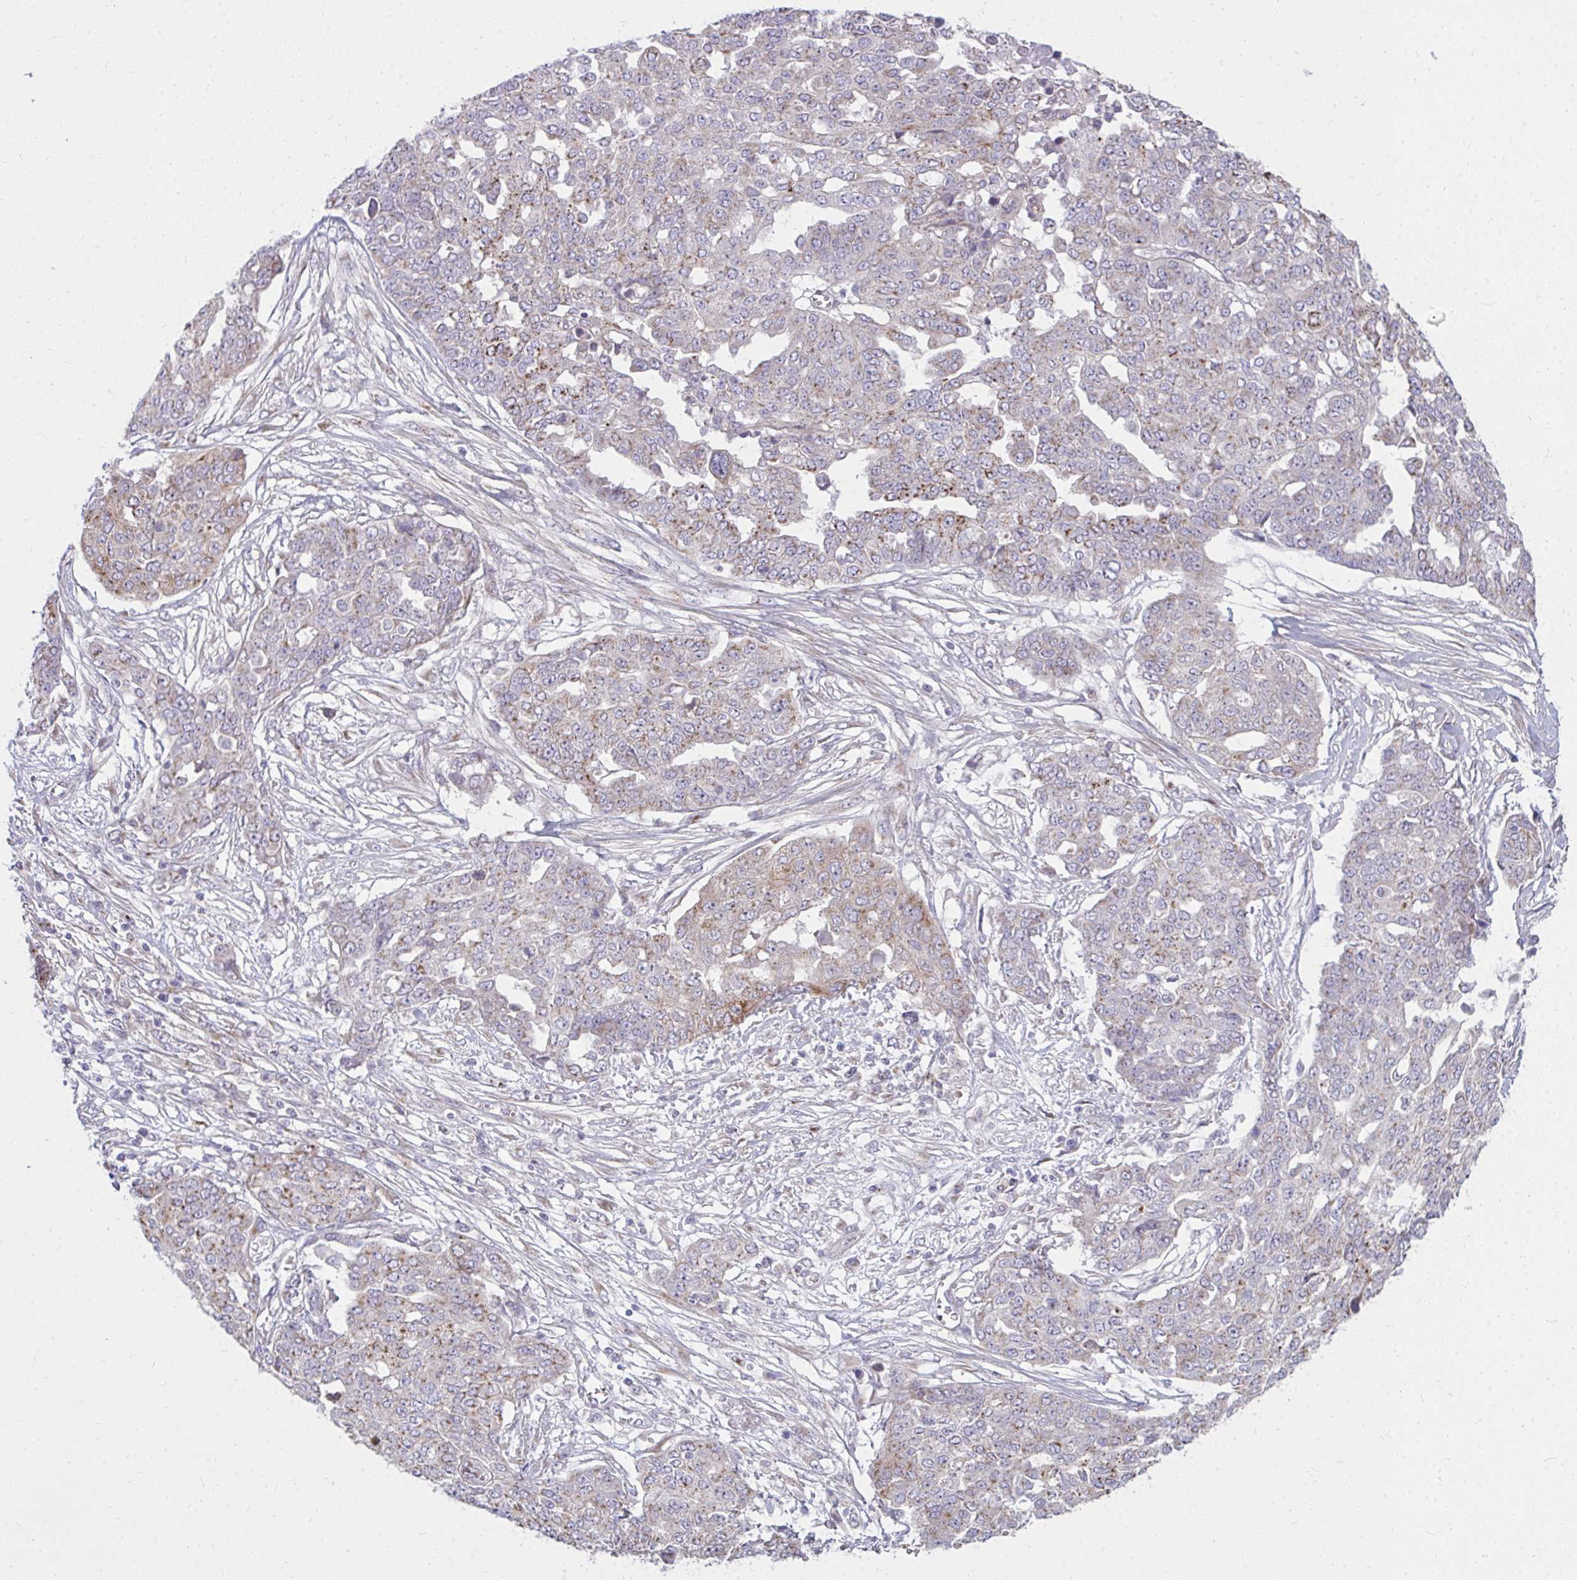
{"staining": {"intensity": "weak", "quantity": "25%-75%", "location": "cytoplasmic/membranous"}, "tissue": "ovarian cancer", "cell_type": "Tumor cells", "image_type": "cancer", "snomed": [{"axis": "morphology", "description": "Cystadenocarcinoma, serous, NOS"}, {"axis": "topography", "description": "Soft tissue"}, {"axis": "topography", "description": "Ovary"}], "caption": "An image of serous cystadenocarcinoma (ovarian) stained for a protein shows weak cytoplasmic/membranous brown staining in tumor cells. (DAB IHC, brown staining for protein, blue staining for nuclei).", "gene": "RAB6B", "patient": {"sex": "female", "age": 57}}